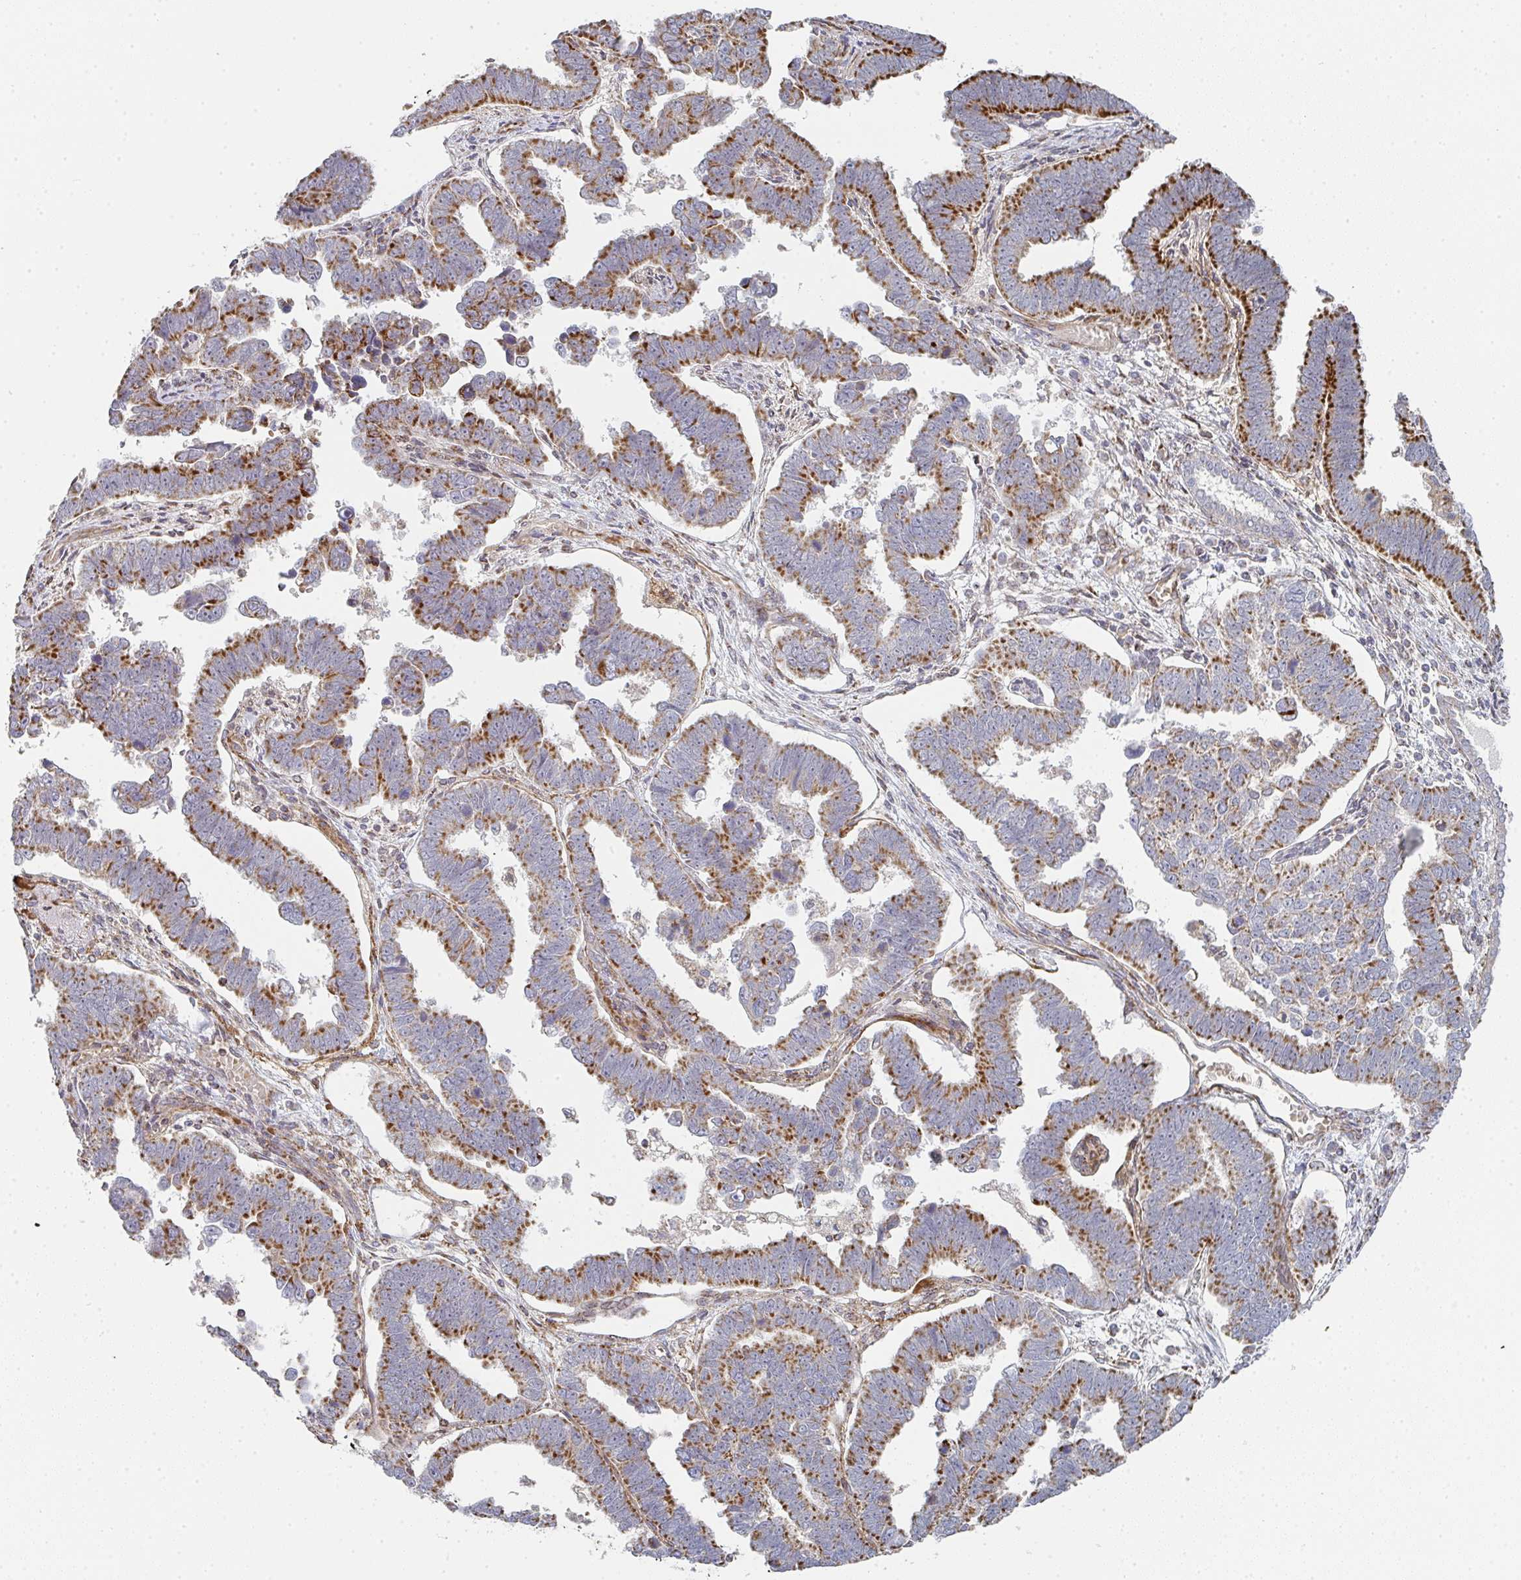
{"staining": {"intensity": "strong", "quantity": "25%-75%", "location": "cytoplasmic/membranous"}, "tissue": "endometrial cancer", "cell_type": "Tumor cells", "image_type": "cancer", "snomed": [{"axis": "morphology", "description": "Adenocarcinoma, NOS"}, {"axis": "topography", "description": "Endometrium"}], "caption": "A histopathology image showing strong cytoplasmic/membranous expression in about 25%-75% of tumor cells in endometrial cancer, as visualized by brown immunohistochemical staining.", "gene": "ZNF526", "patient": {"sex": "female", "age": 75}}